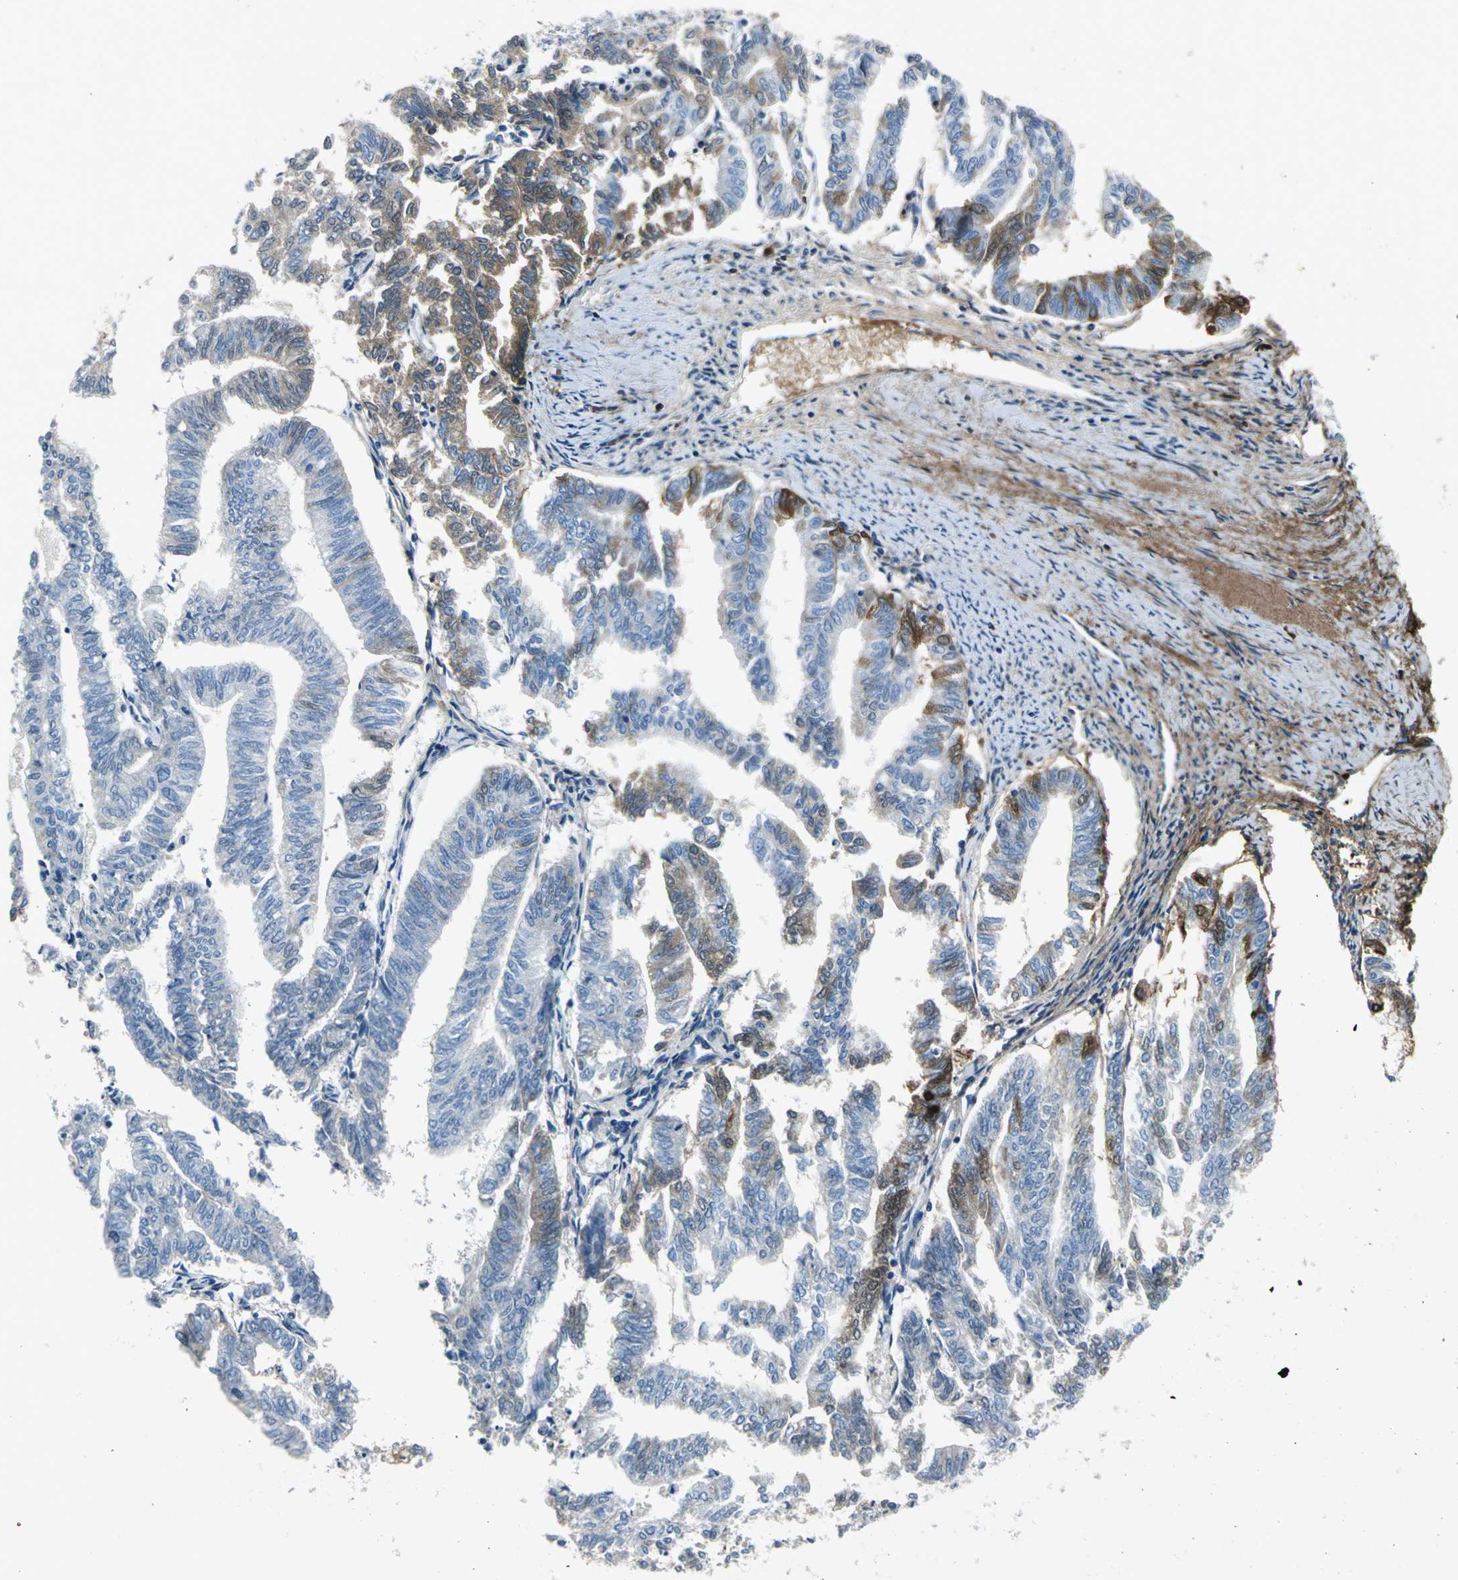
{"staining": {"intensity": "negative", "quantity": "none", "location": "none"}, "tissue": "endometrial cancer", "cell_type": "Tumor cells", "image_type": "cancer", "snomed": [{"axis": "morphology", "description": "Adenocarcinoma, NOS"}, {"axis": "topography", "description": "Endometrium"}], "caption": "Human endometrial cancer (adenocarcinoma) stained for a protein using immunohistochemistry displays no staining in tumor cells.", "gene": "EFNB3", "patient": {"sex": "female", "age": 79}}